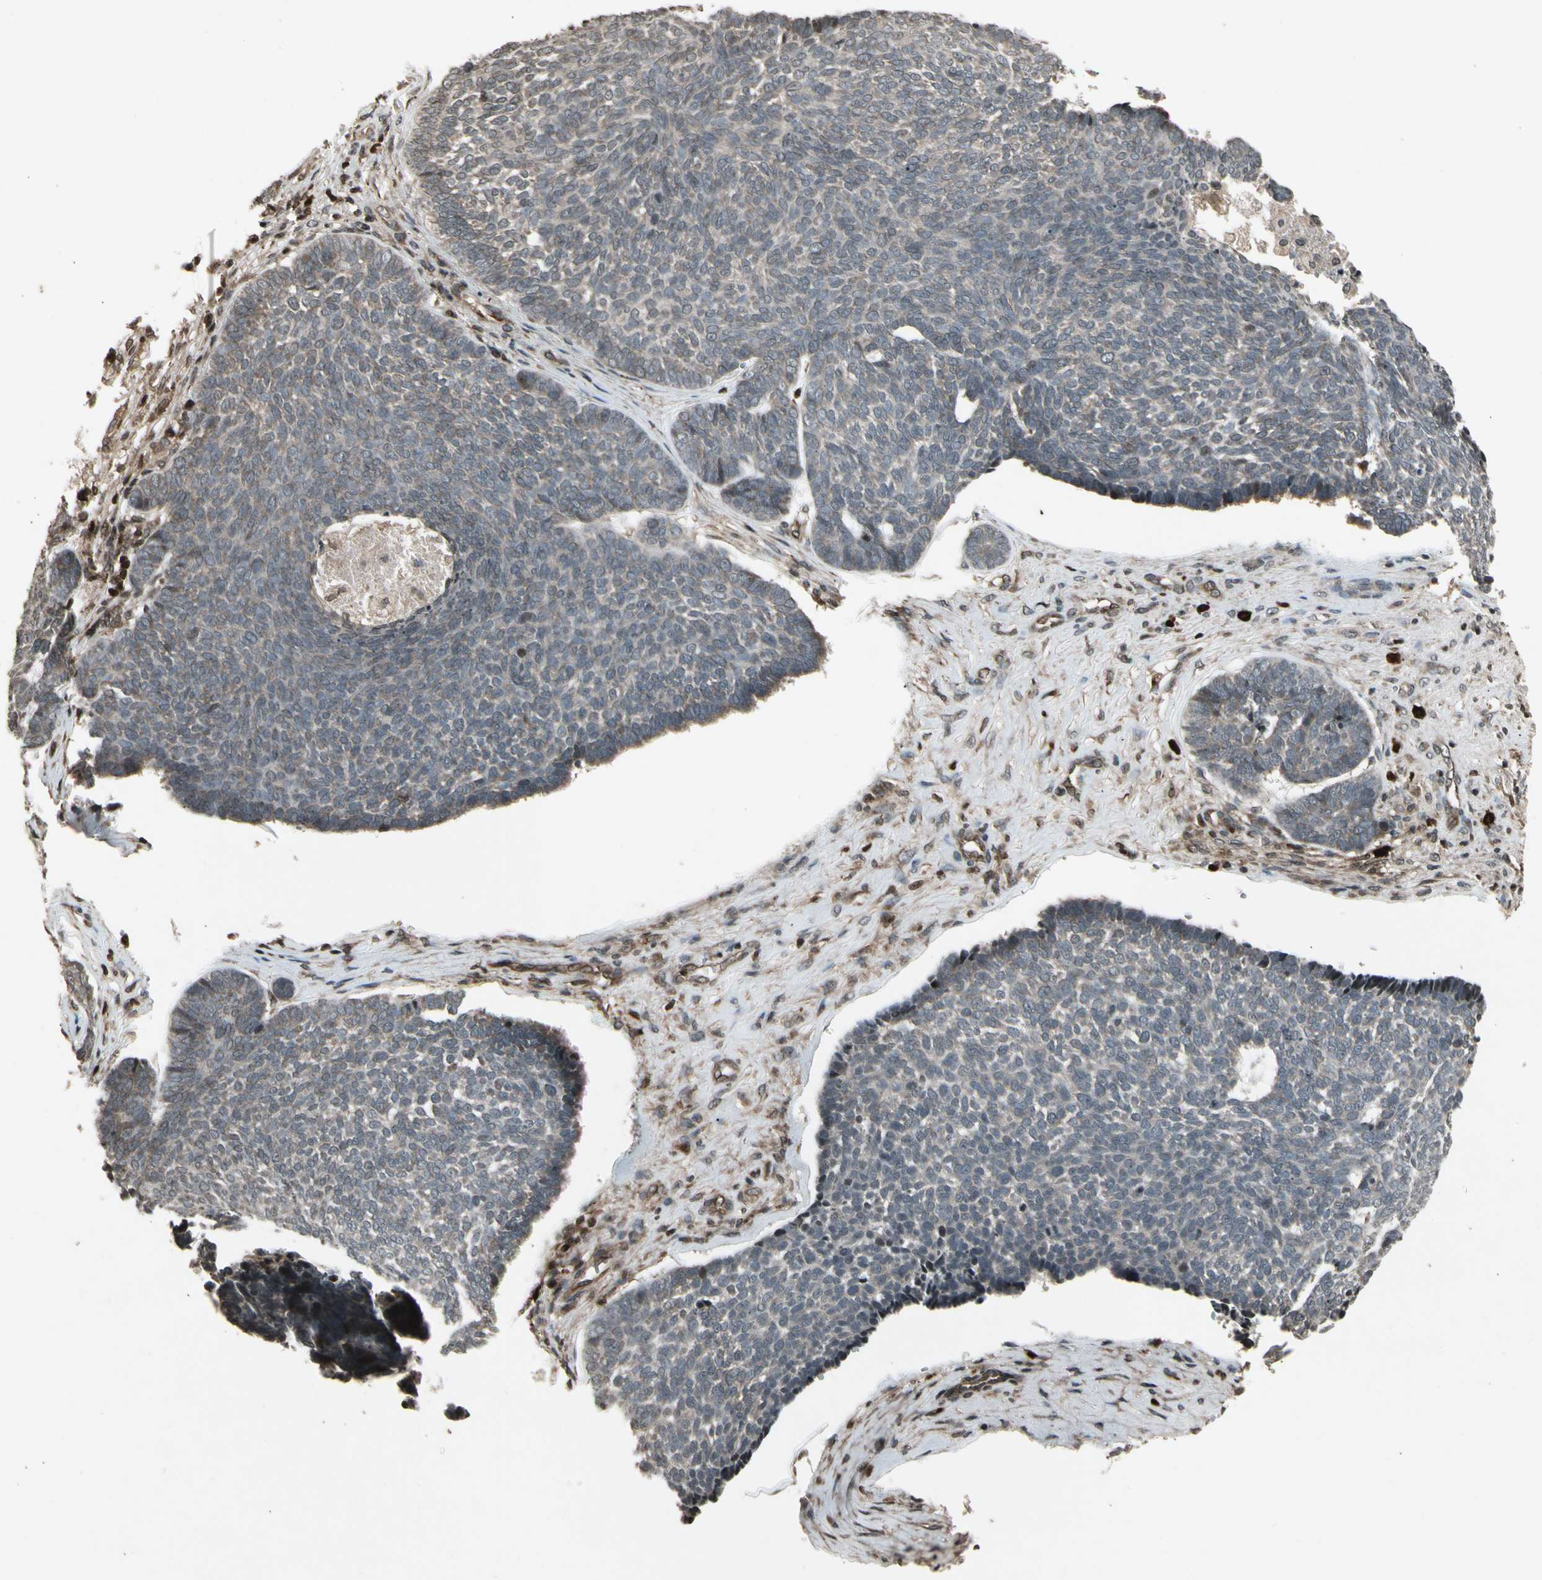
{"staining": {"intensity": "weak", "quantity": ">75%", "location": "cytoplasmic/membranous"}, "tissue": "skin cancer", "cell_type": "Tumor cells", "image_type": "cancer", "snomed": [{"axis": "morphology", "description": "Basal cell carcinoma"}, {"axis": "topography", "description": "Skin"}], "caption": "A brown stain highlights weak cytoplasmic/membranous positivity of a protein in skin cancer tumor cells.", "gene": "GLRX", "patient": {"sex": "male", "age": 84}}